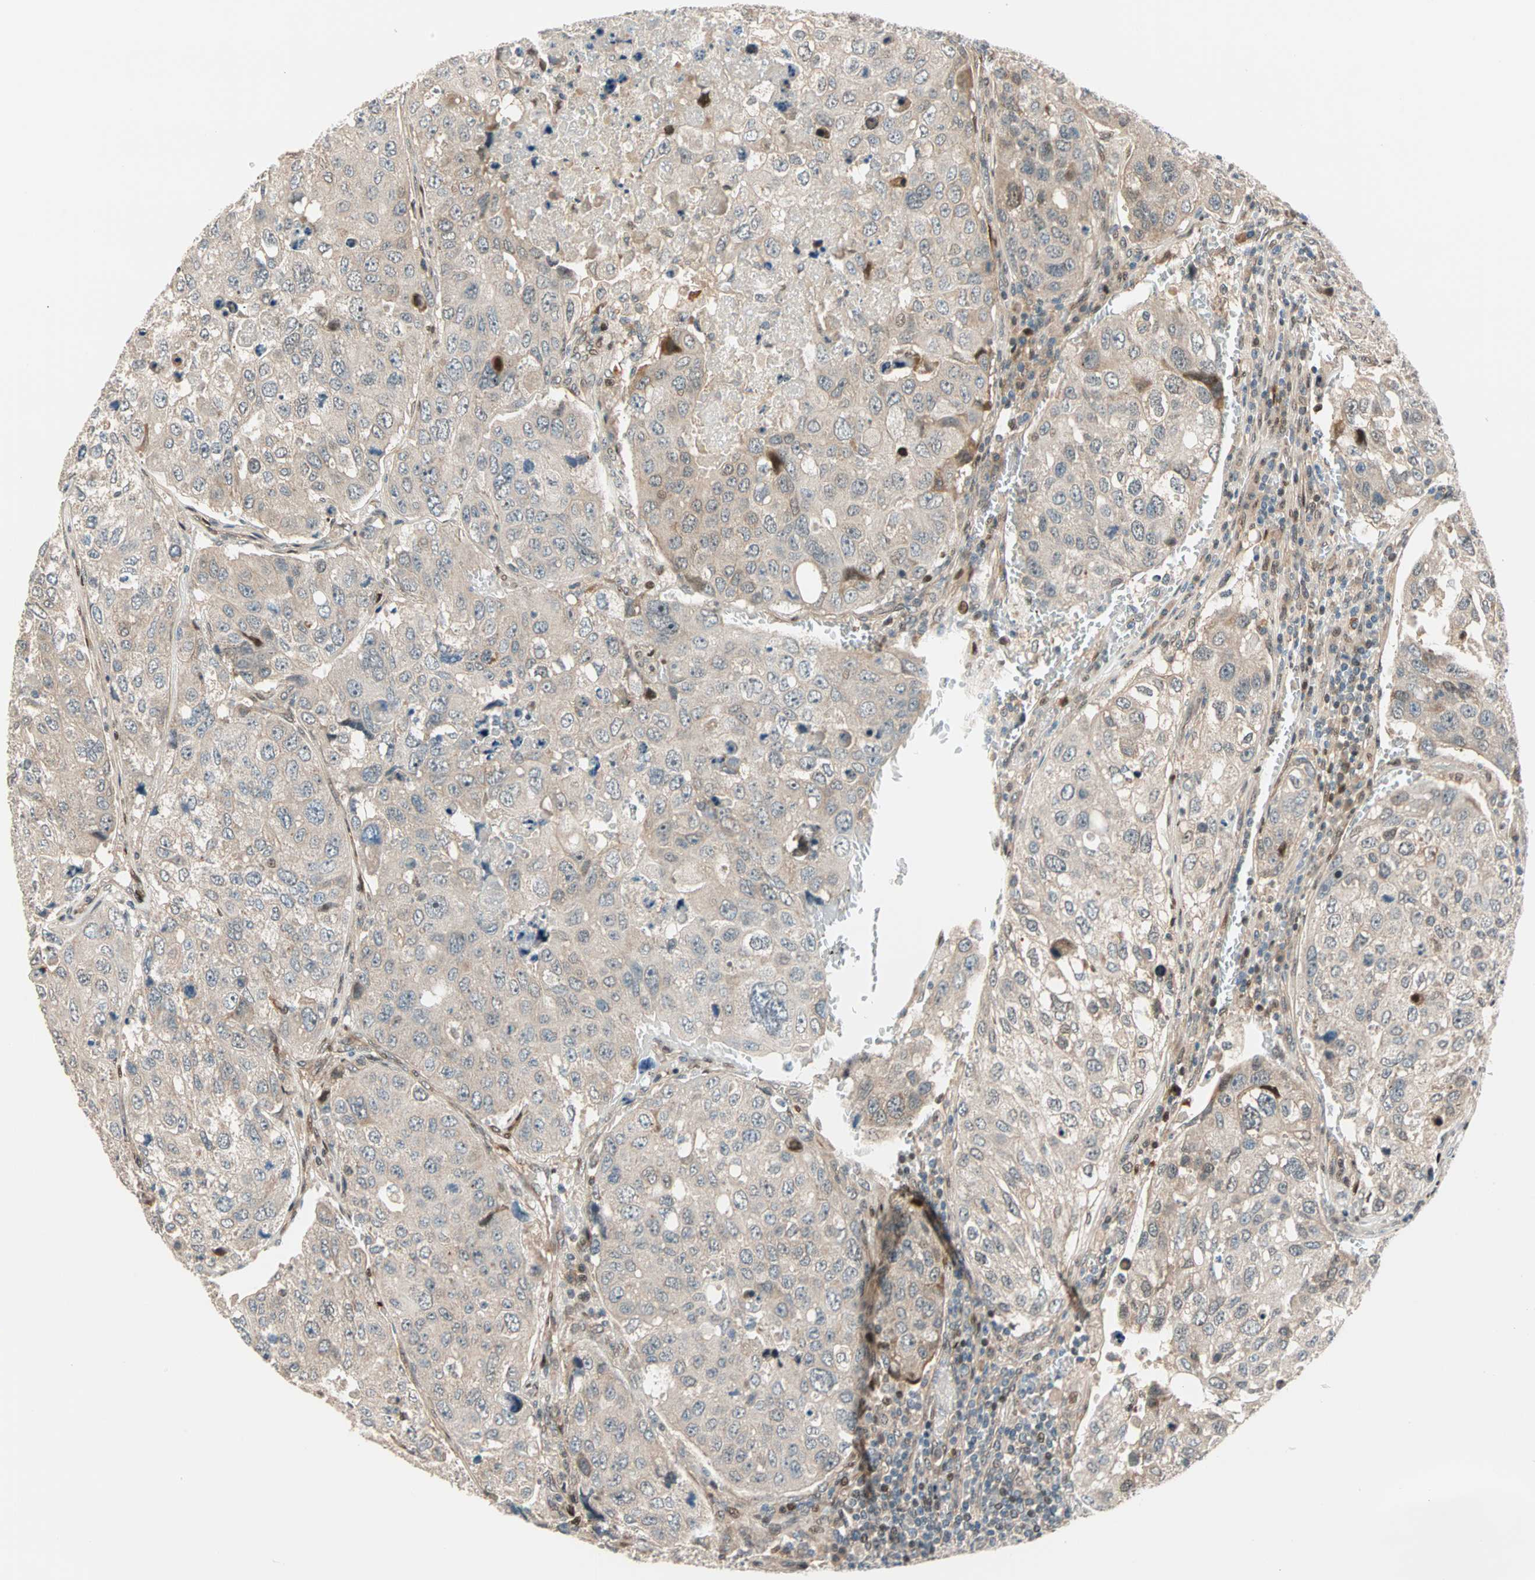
{"staining": {"intensity": "weak", "quantity": ">75%", "location": "cytoplasmic/membranous"}, "tissue": "urothelial cancer", "cell_type": "Tumor cells", "image_type": "cancer", "snomed": [{"axis": "morphology", "description": "Urothelial carcinoma, High grade"}, {"axis": "topography", "description": "Lymph node"}, {"axis": "topography", "description": "Urinary bladder"}], "caption": "Weak cytoplasmic/membranous protein positivity is present in about >75% of tumor cells in urothelial cancer.", "gene": "HECW1", "patient": {"sex": "male", "age": 51}}